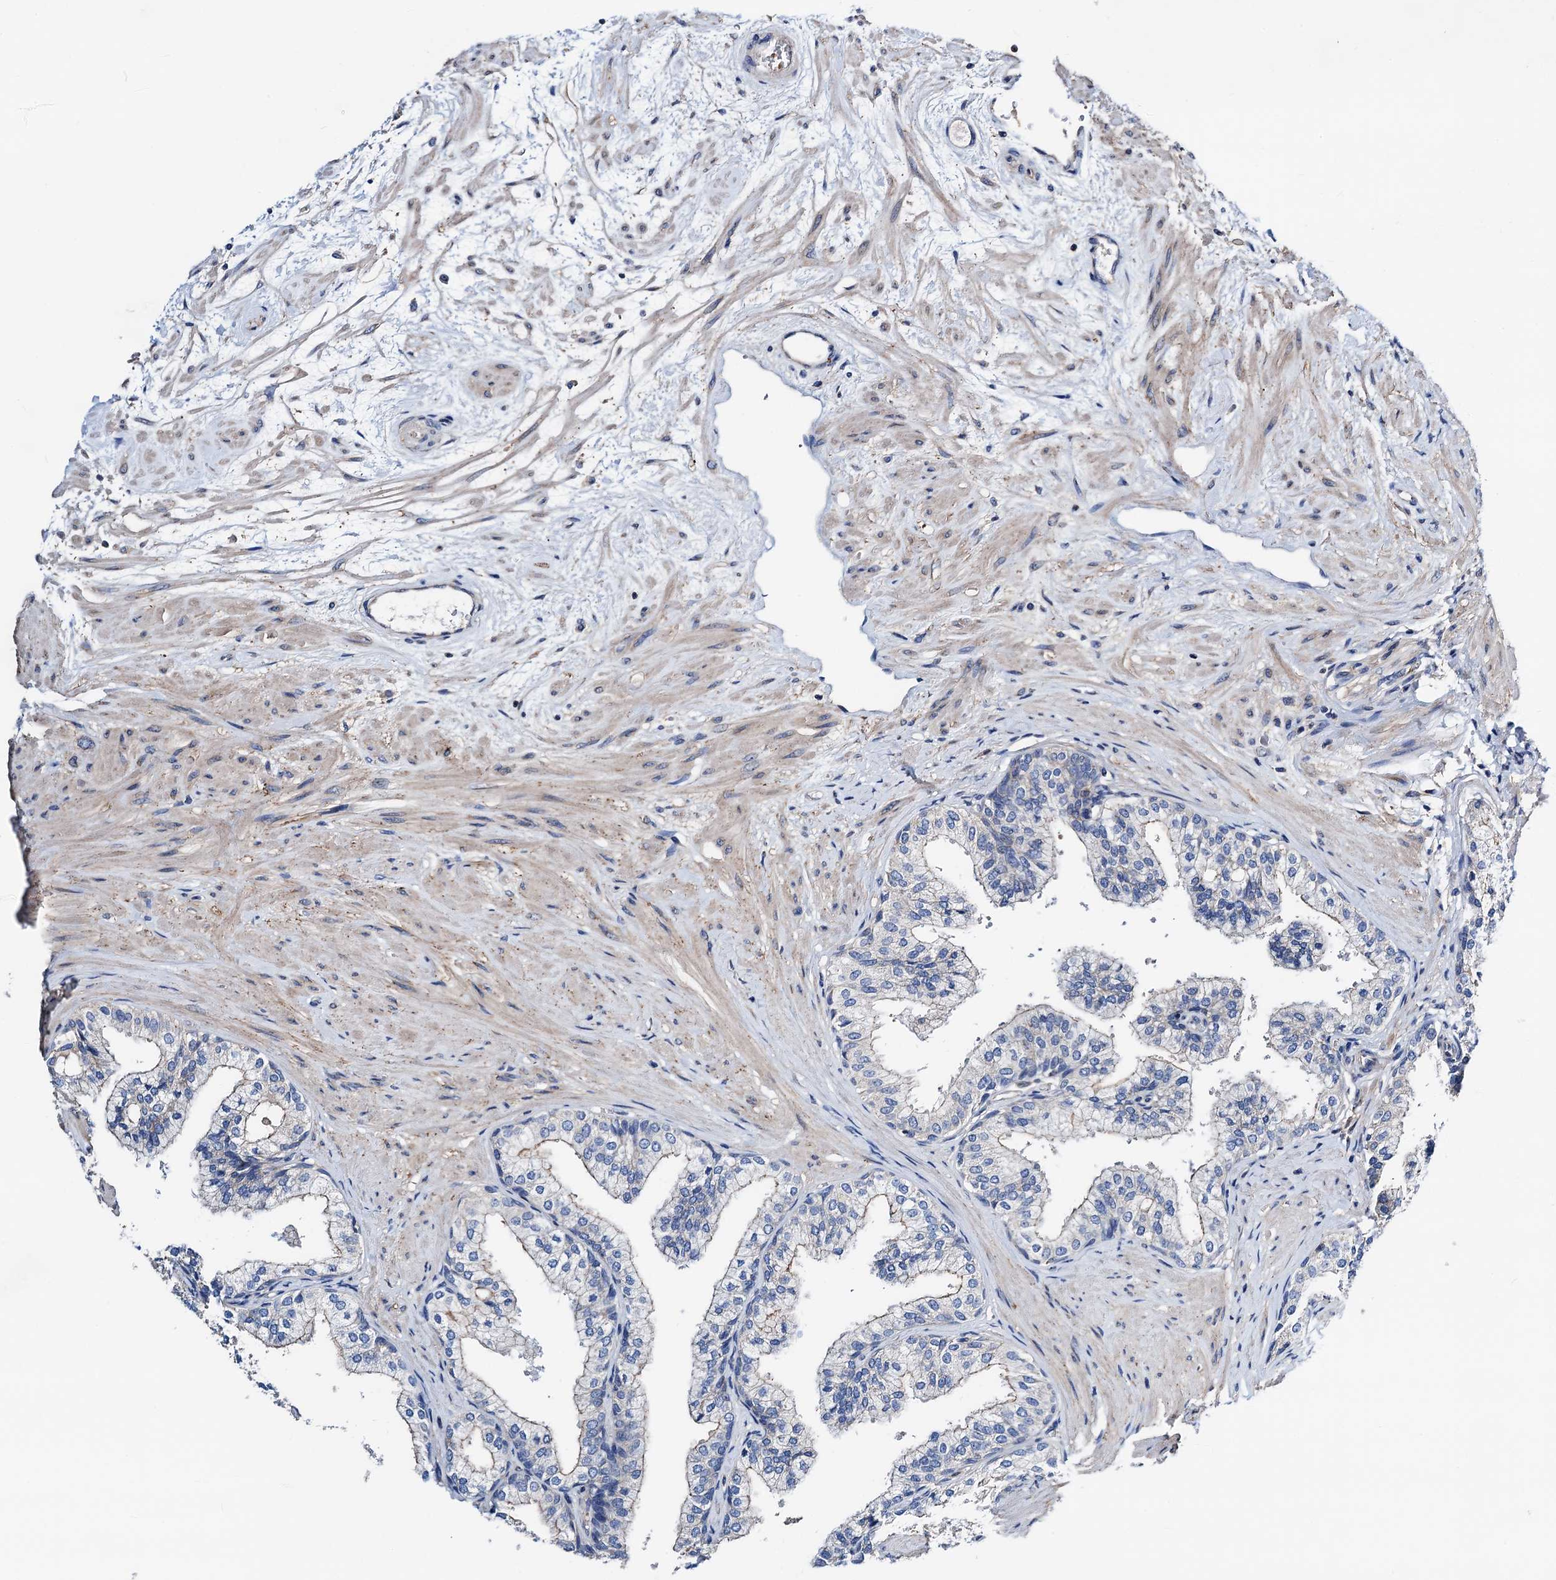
{"staining": {"intensity": "weak", "quantity": "<25%", "location": "cytoplasmic/membranous"}, "tissue": "prostate", "cell_type": "Glandular cells", "image_type": "normal", "snomed": [{"axis": "morphology", "description": "Normal tissue, NOS"}, {"axis": "topography", "description": "Prostate"}], "caption": "This is an immunohistochemistry histopathology image of benign prostate. There is no positivity in glandular cells.", "gene": "GCOM1", "patient": {"sex": "male", "age": 60}}